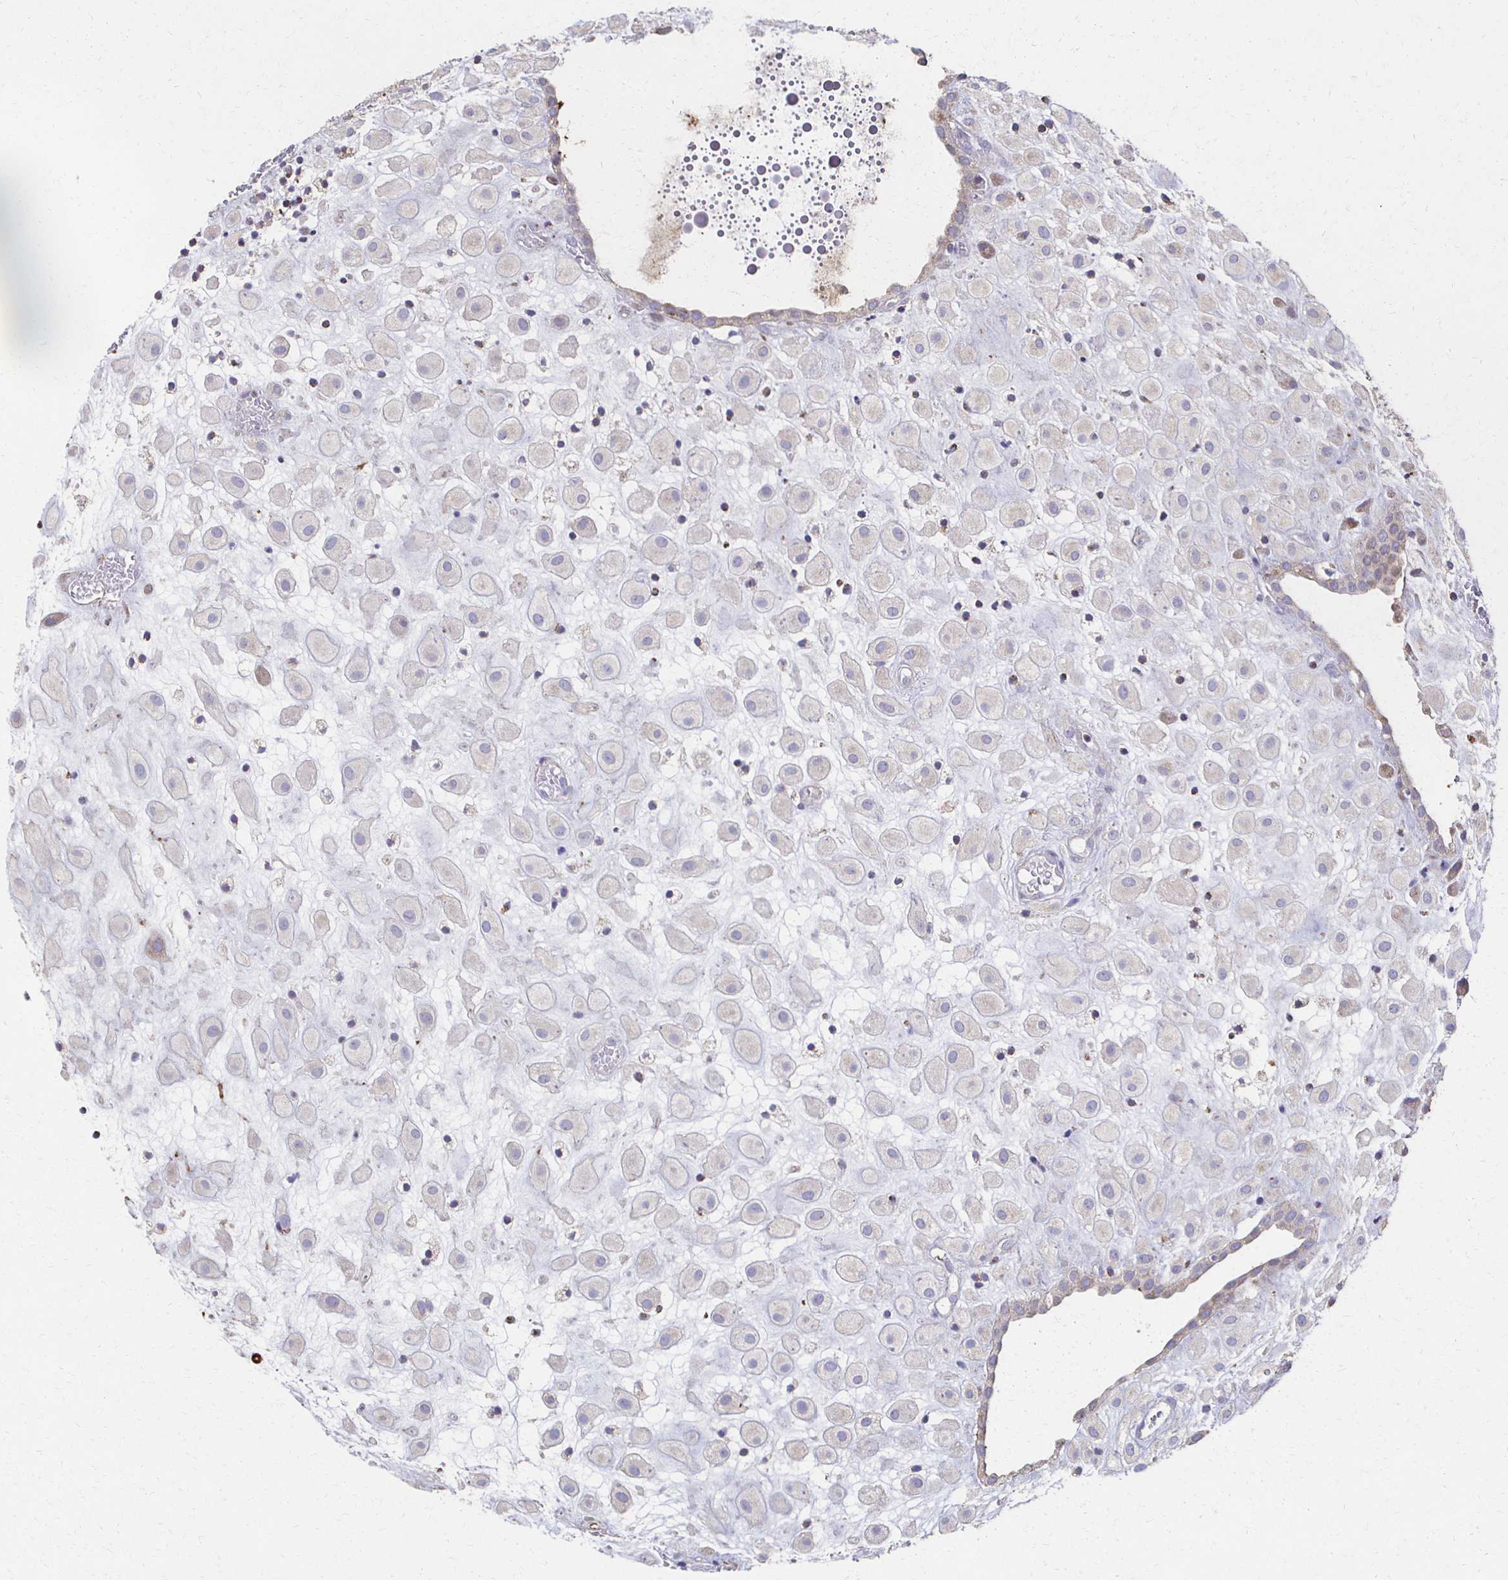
{"staining": {"intensity": "negative", "quantity": "none", "location": "none"}, "tissue": "placenta", "cell_type": "Decidual cells", "image_type": "normal", "snomed": [{"axis": "morphology", "description": "Normal tissue, NOS"}, {"axis": "topography", "description": "Placenta"}], "caption": "This is an IHC histopathology image of unremarkable human placenta. There is no staining in decidual cells.", "gene": "CX3CR1", "patient": {"sex": "female", "age": 24}}